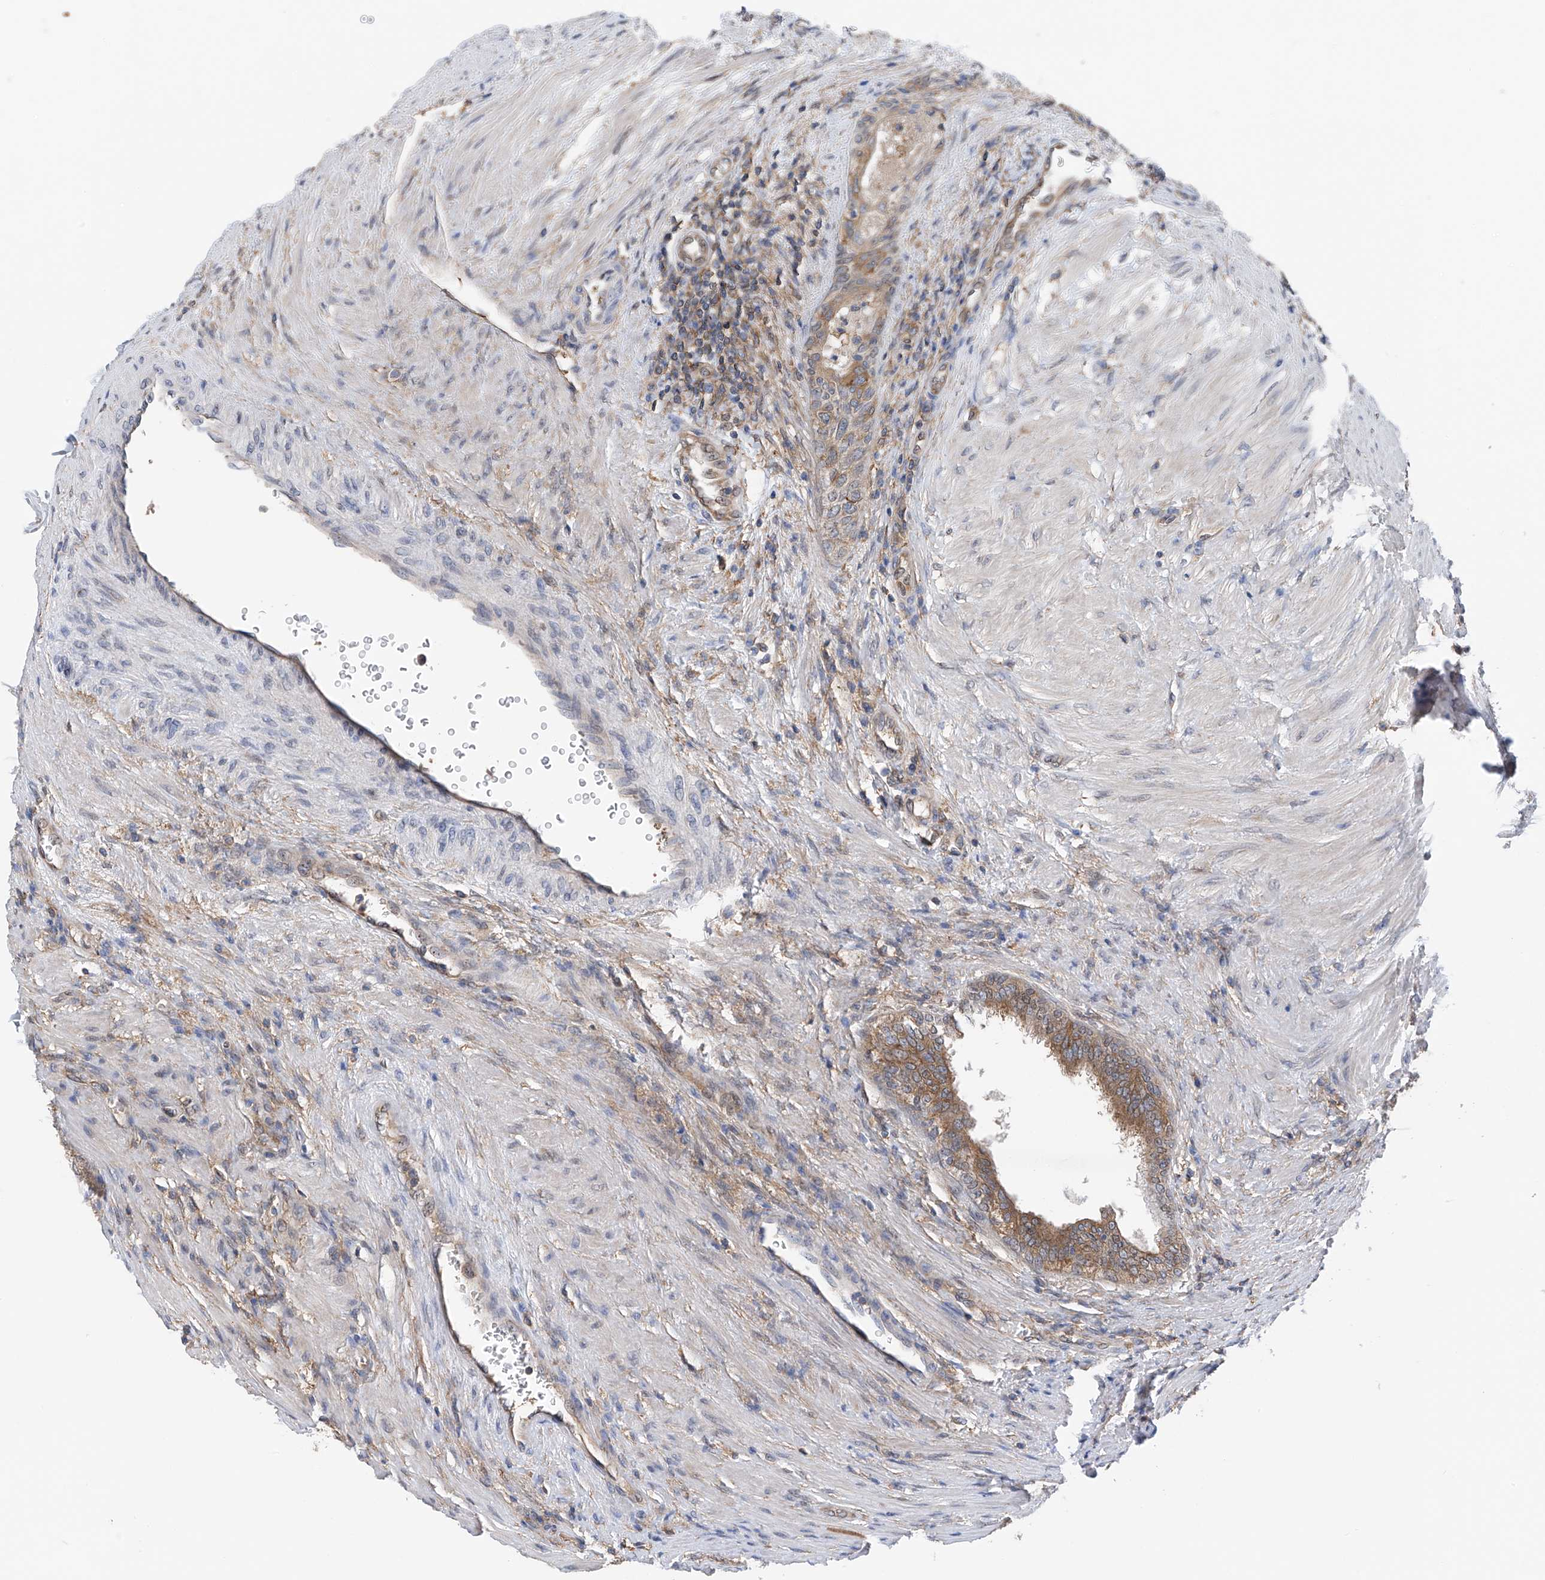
{"staining": {"intensity": "moderate", "quantity": "25%-75%", "location": "cytoplasmic/membranous"}, "tissue": "prostate", "cell_type": "Glandular cells", "image_type": "normal", "snomed": [{"axis": "morphology", "description": "Normal tissue, NOS"}, {"axis": "topography", "description": "Prostate"}], "caption": "Protein analysis of unremarkable prostate exhibits moderate cytoplasmic/membranous expression in about 25%-75% of glandular cells. The staining was performed using DAB, with brown indicating positive protein expression. Nuclei are stained blue with hematoxylin.", "gene": "CHPF", "patient": {"sex": "male", "age": 76}}